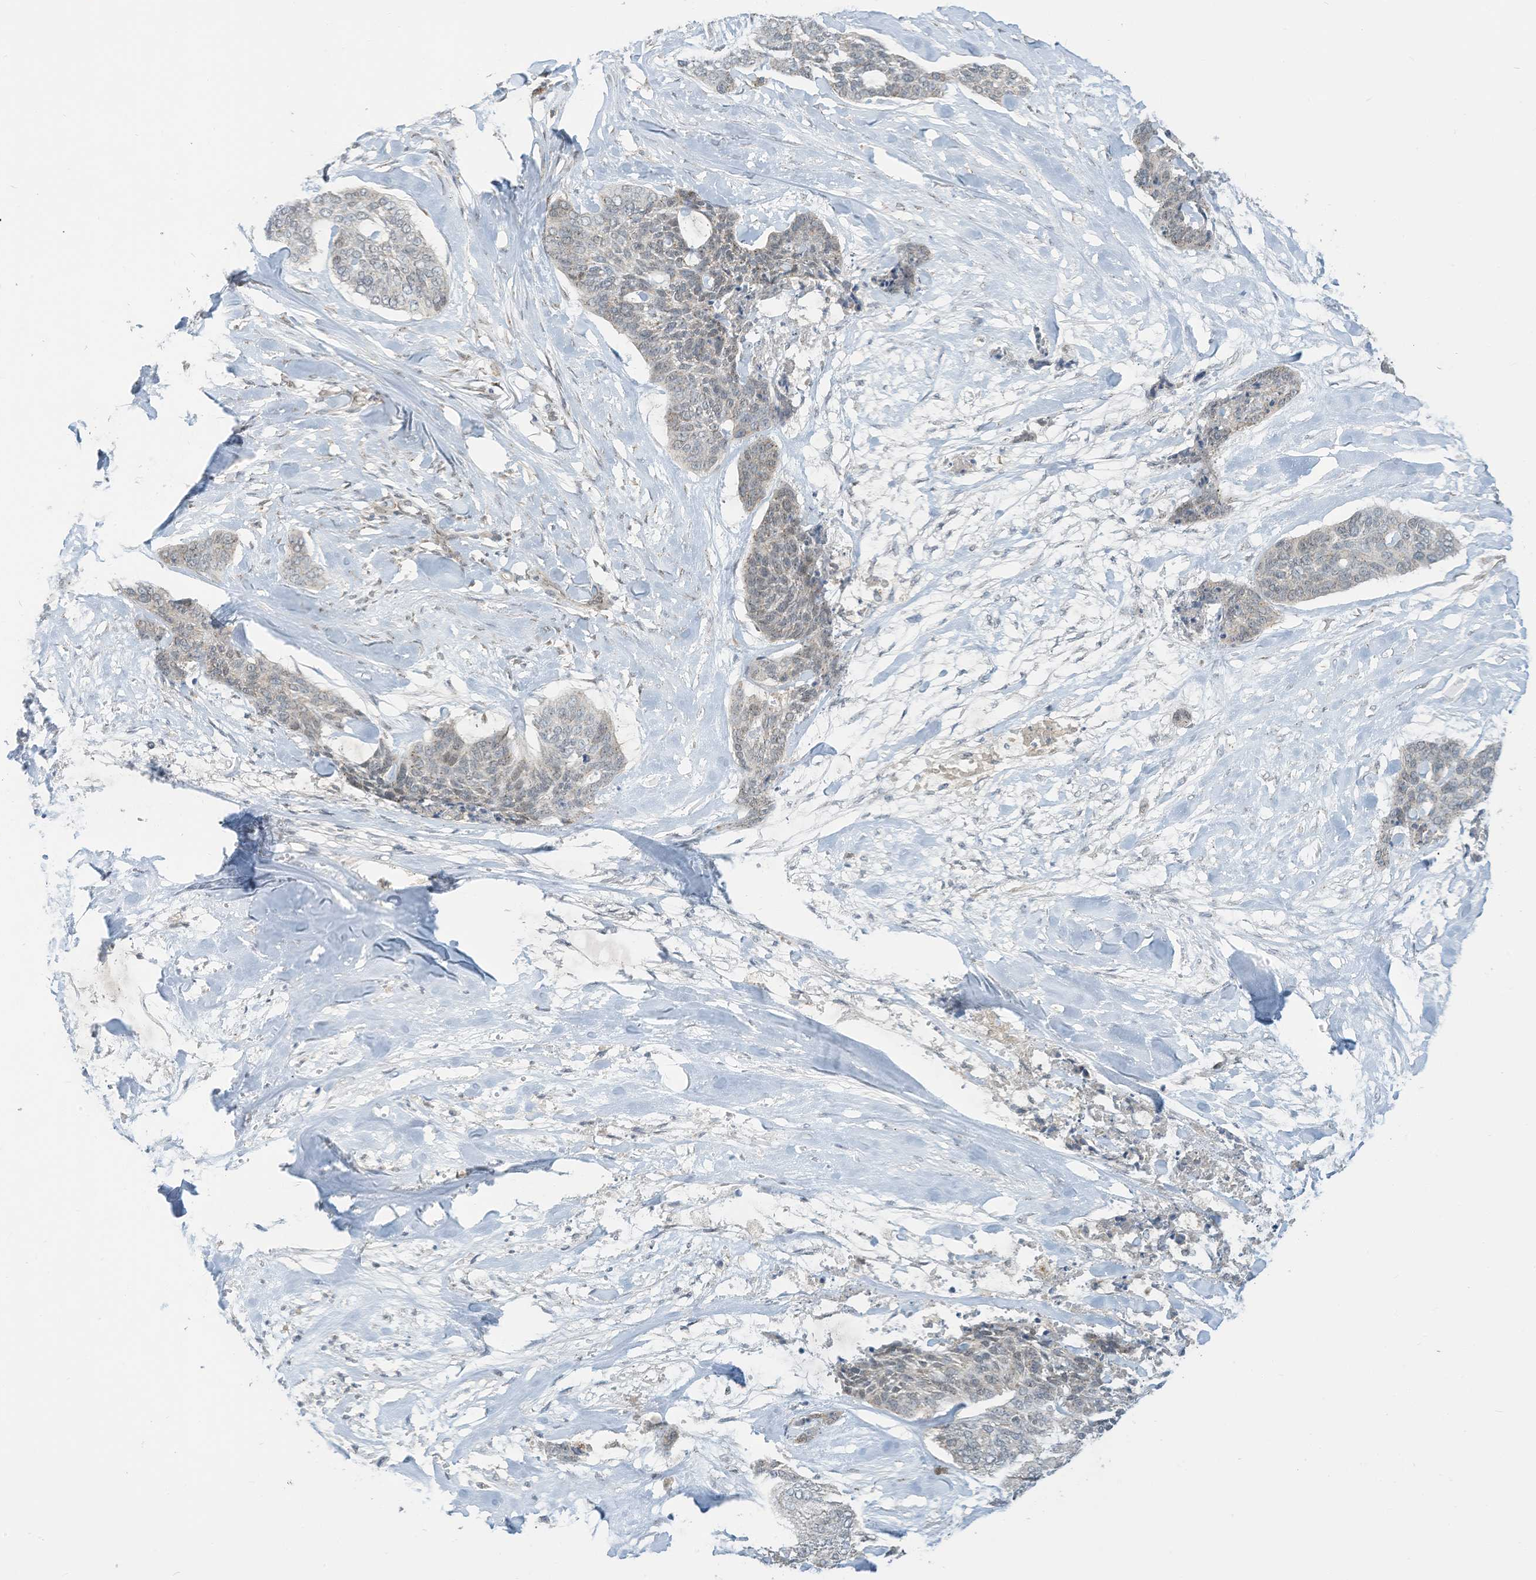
{"staining": {"intensity": "negative", "quantity": "none", "location": "none"}, "tissue": "skin cancer", "cell_type": "Tumor cells", "image_type": "cancer", "snomed": [{"axis": "morphology", "description": "Basal cell carcinoma"}, {"axis": "topography", "description": "Skin"}], "caption": "IHC of human skin basal cell carcinoma displays no positivity in tumor cells.", "gene": "PARVG", "patient": {"sex": "female", "age": 64}}